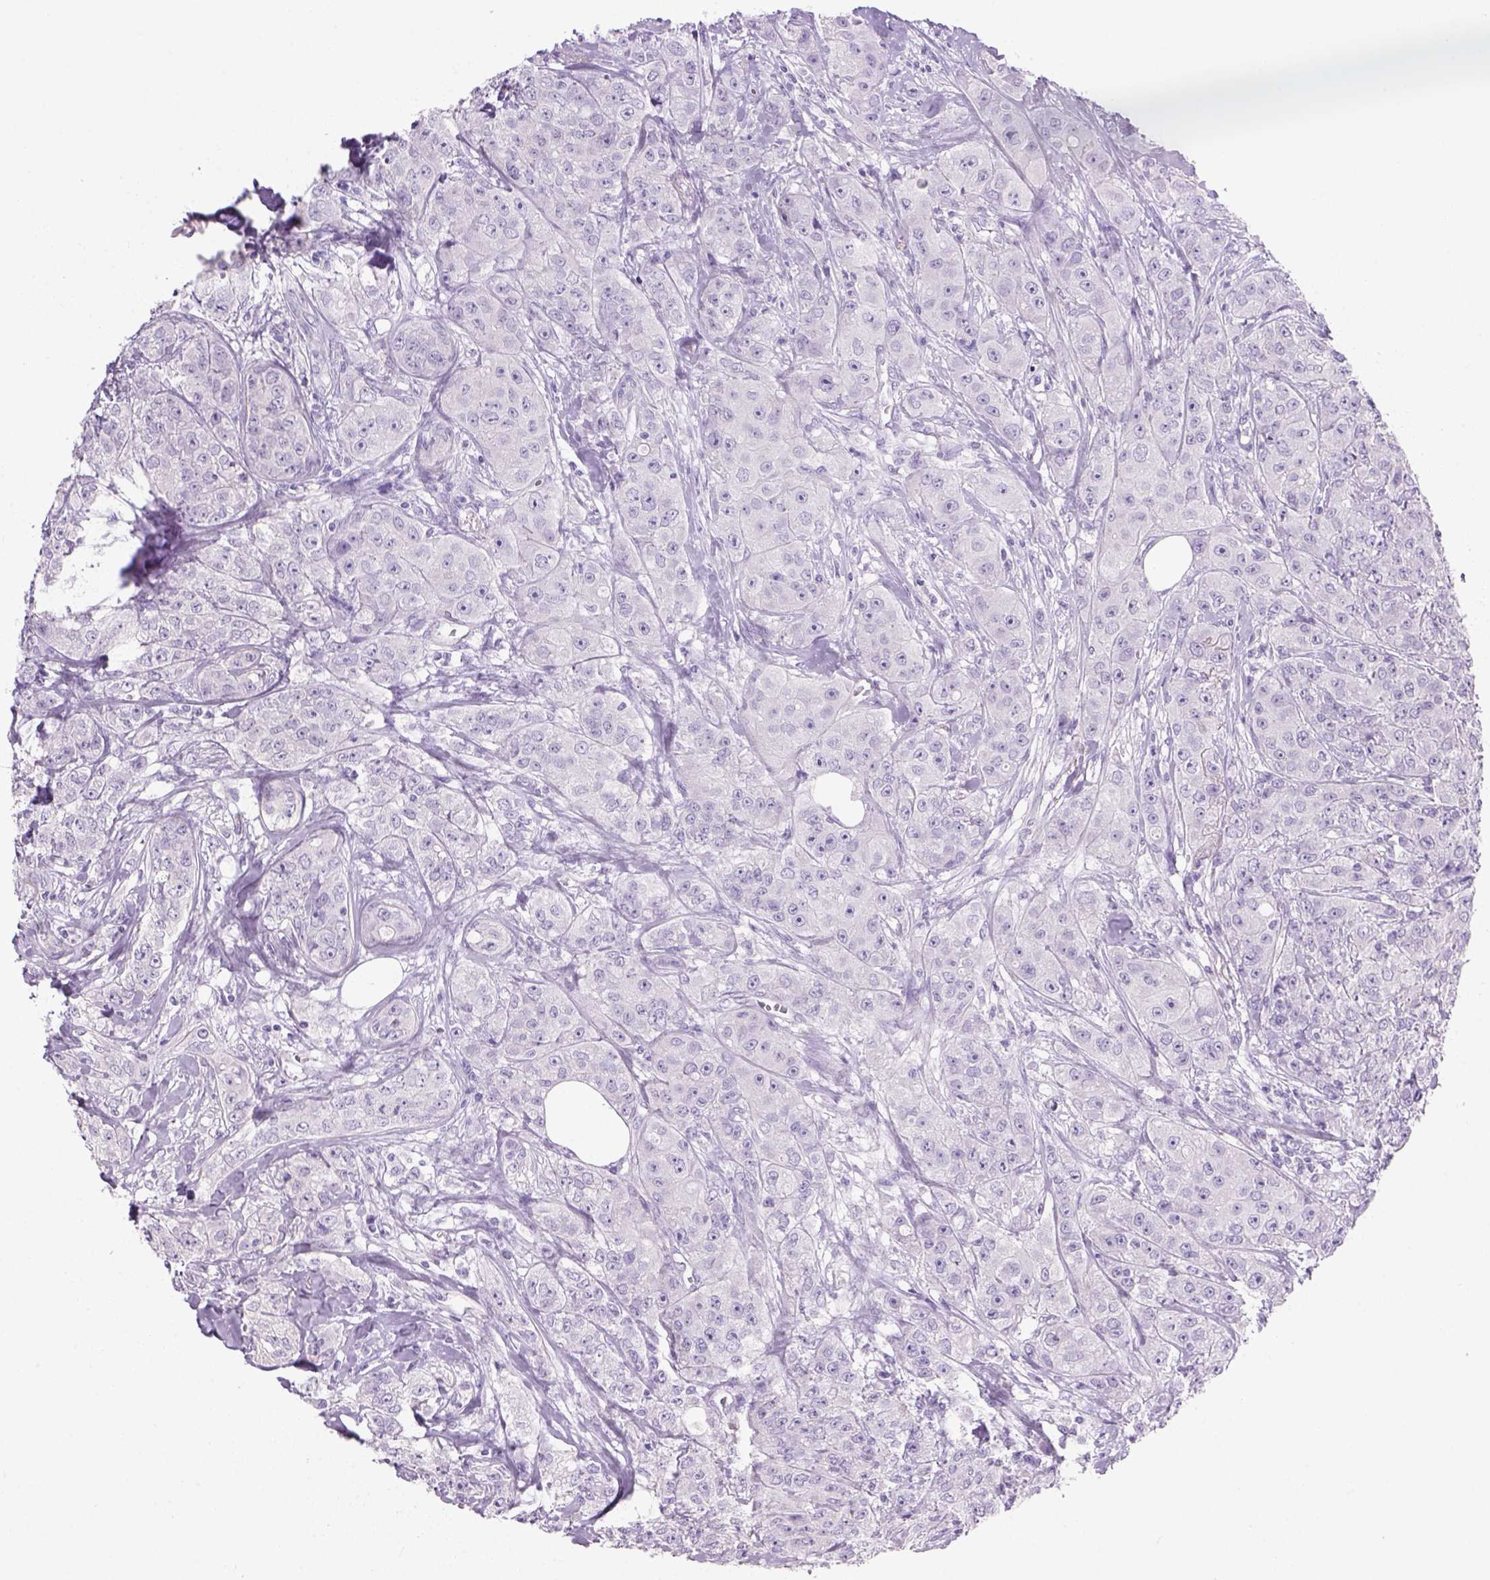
{"staining": {"intensity": "negative", "quantity": "none", "location": "none"}, "tissue": "breast cancer", "cell_type": "Tumor cells", "image_type": "cancer", "snomed": [{"axis": "morphology", "description": "Duct carcinoma"}, {"axis": "topography", "description": "Breast"}], "caption": "Human breast cancer stained for a protein using IHC reveals no staining in tumor cells.", "gene": "TENM4", "patient": {"sex": "female", "age": 43}}